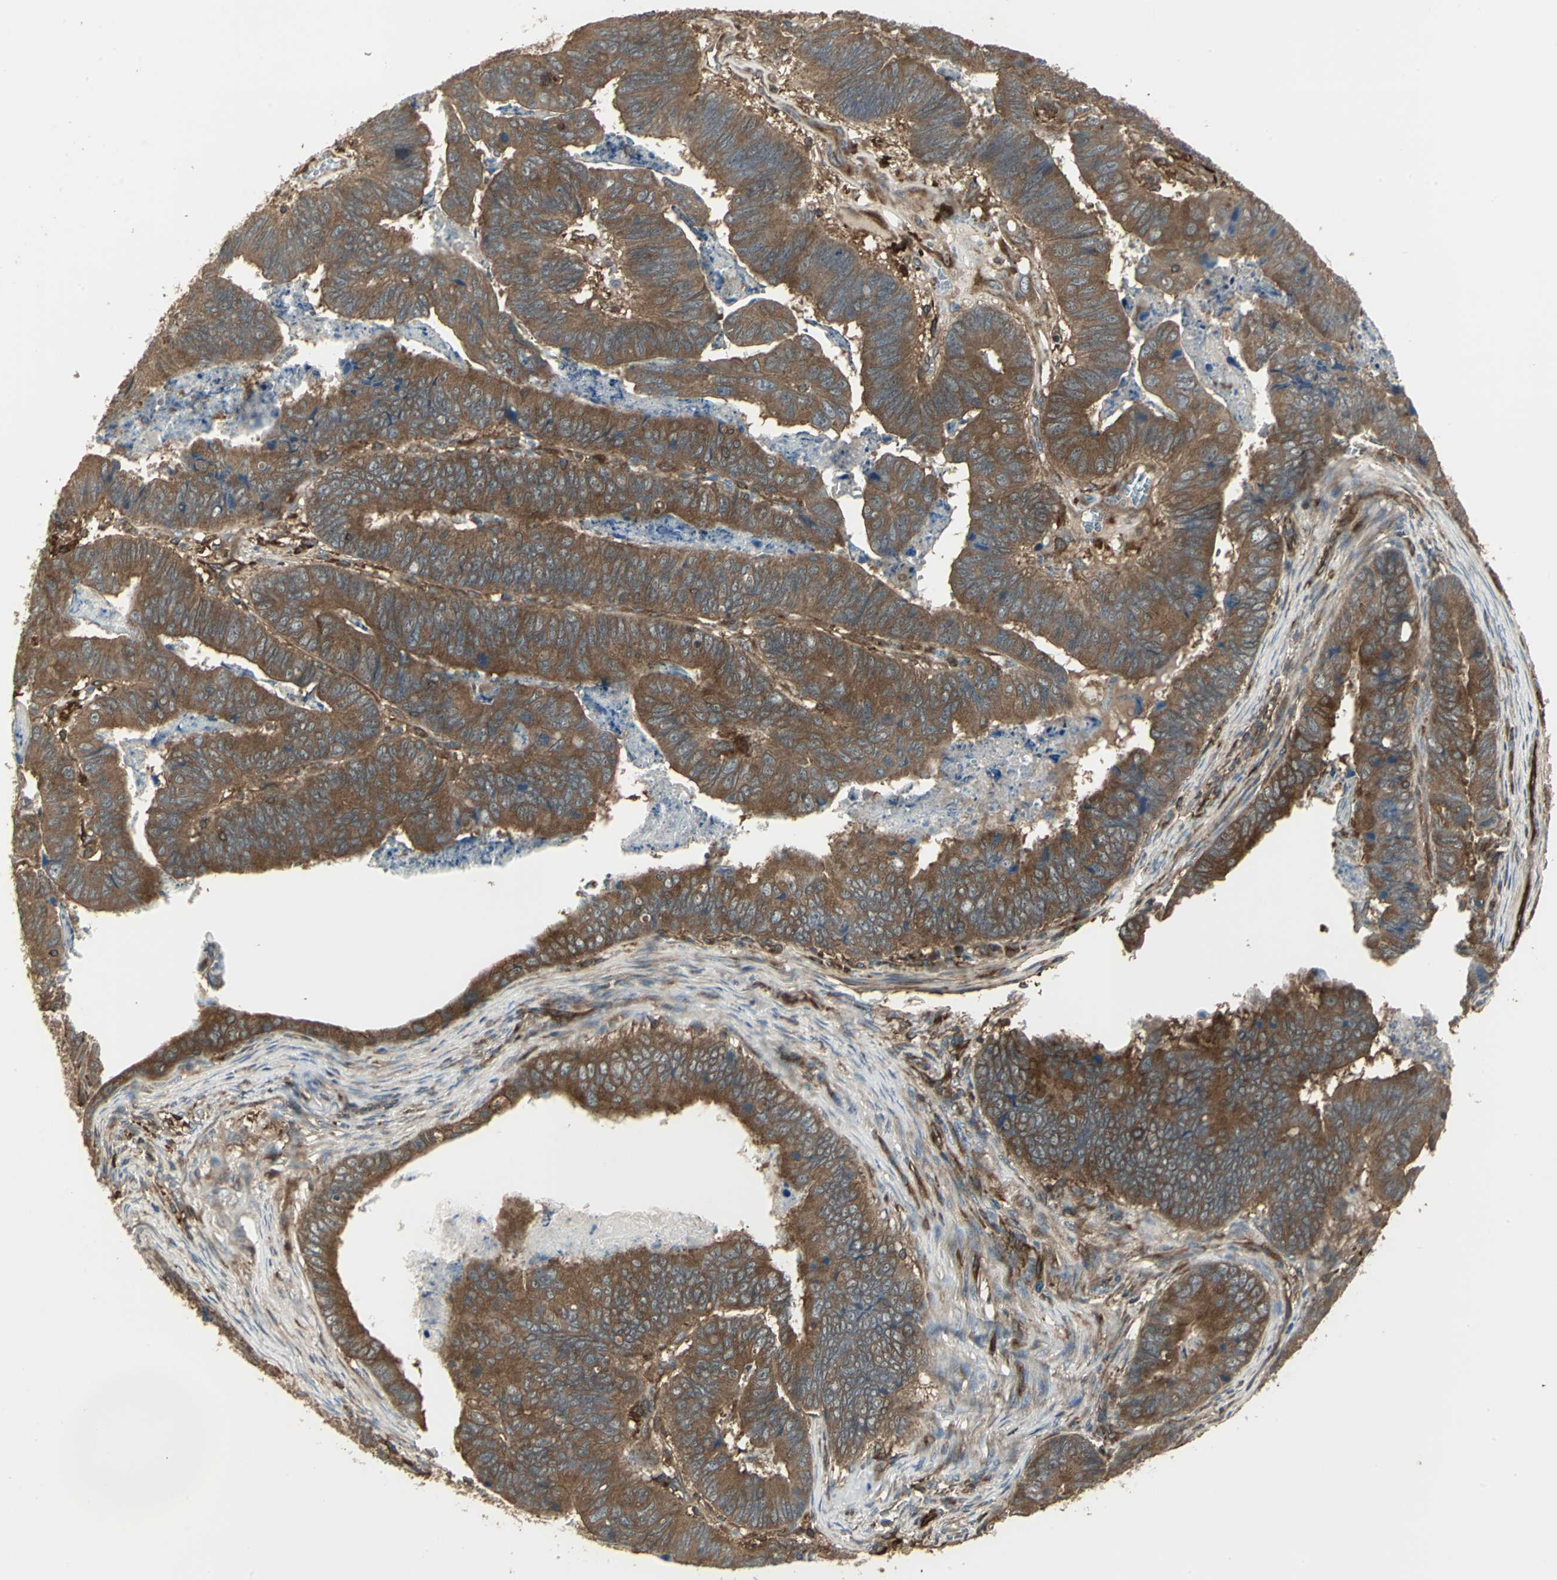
{"staining": {"intensity": "strong", "quantity": ">75%", "location": "cytoplasmic/membranous"}, "tissue": "stomach cancer", "cell_type": "Tumor cells", "image_type": "cancer", "snomed": [{"axis": "morphology", "description": "Adenocarcinoma, NOS"}, {"axis": "topography", "description": "Stomach, lower"}], "caption": "This photomicrograph exhibits immunohistochemistry staining of human adenocarcinoma (stomach), with high strong cytoplasmic/membranous expression in approximately >75% of tumor cells.", "gene": "PRXL2B", "patient": {"sex": "male", "age": 77}}